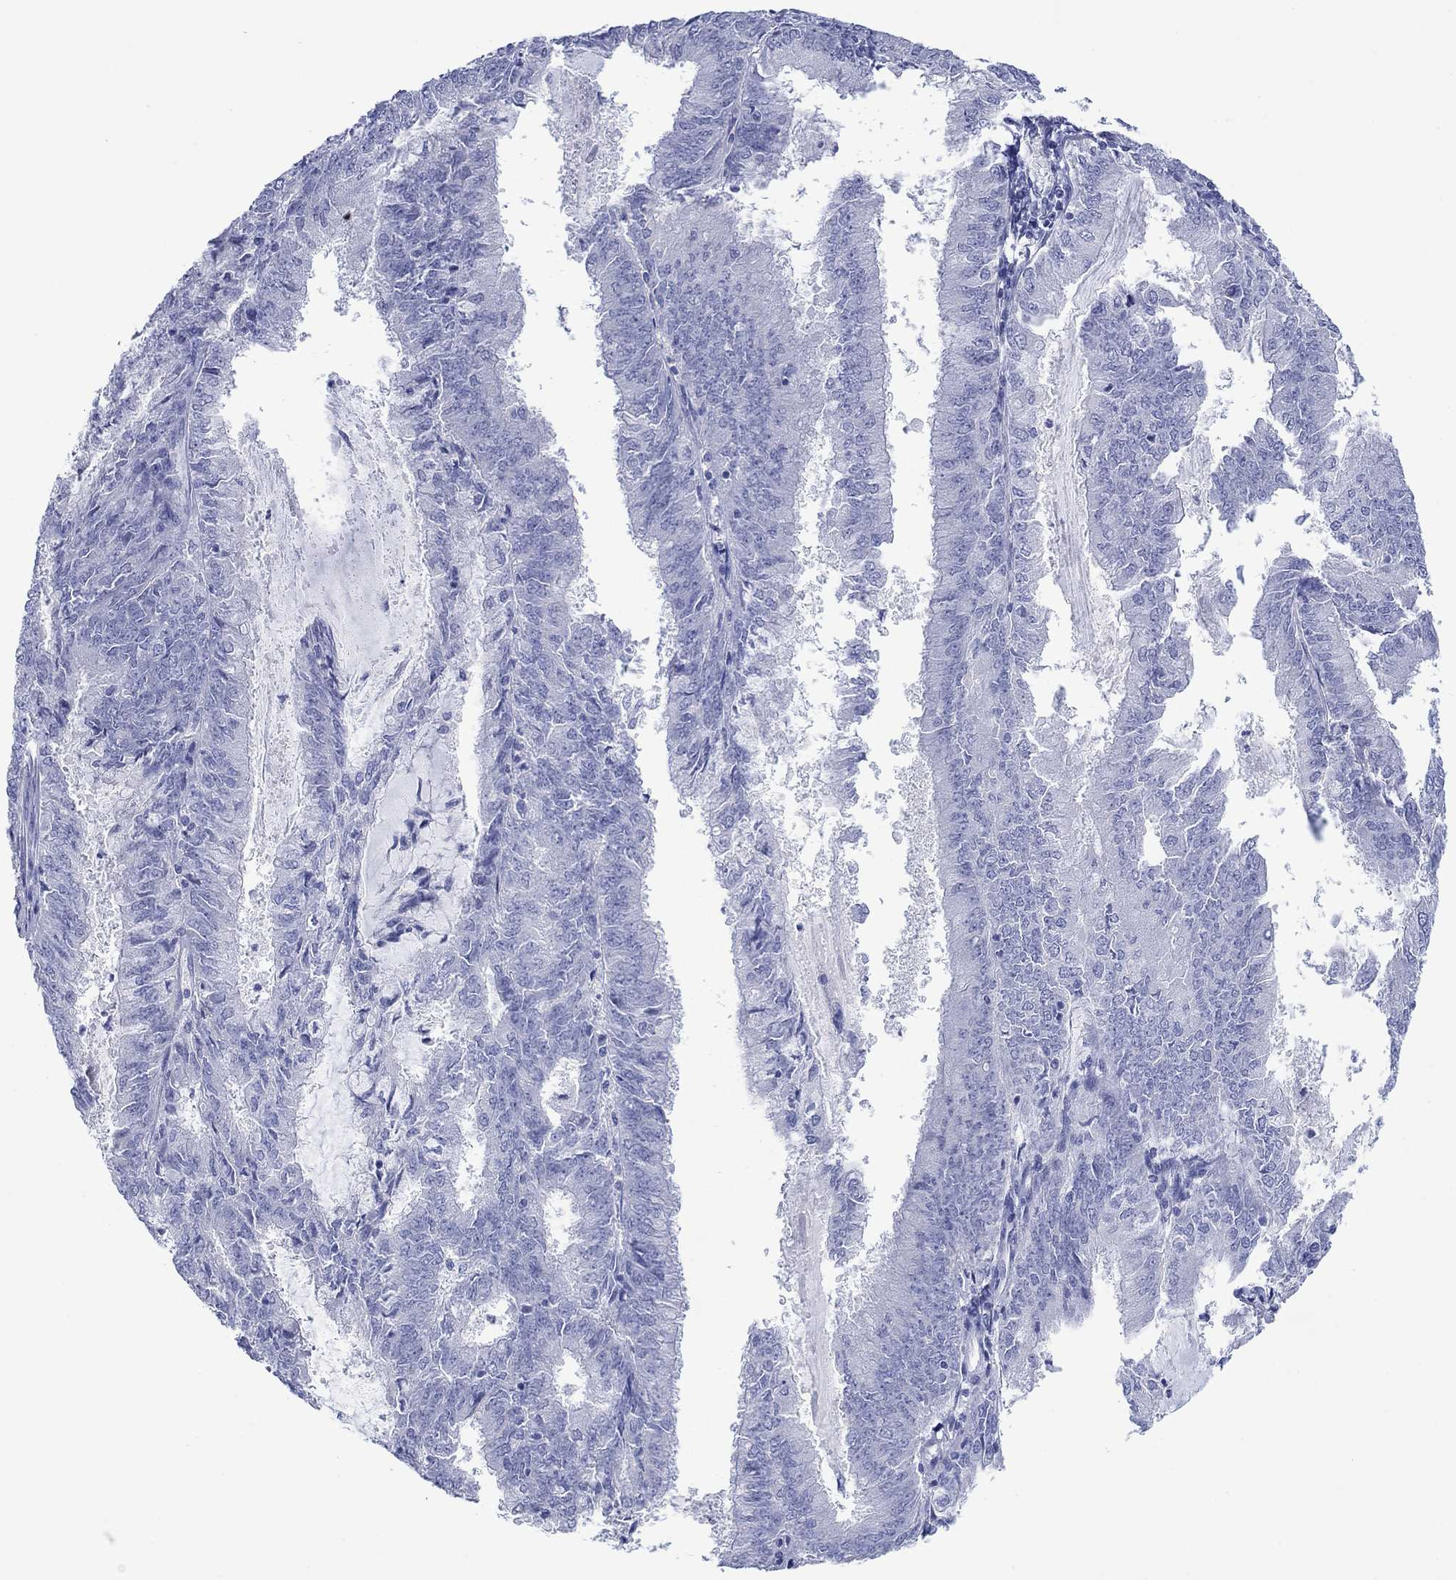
{"staining": {"intensity": "negative", "quantity": "none", "location": "none"}, "tissue": "endometrial cancer", "cell_type": "Tumor cells", "image_type": "cancer", "snomed": [{"axis": "morphology", "description": "Adenocarcinoma, NOS"}, {"axis": "topography", "description": "Endometrium"}], "caption": "This is an immunohistochemistry (IHC) micrograph of human endometrial cancer (adenocarcinoma). There is no staining in tumor cells.", "gene": "MLANA", "patient": {"sex": "female", "age": 57}}